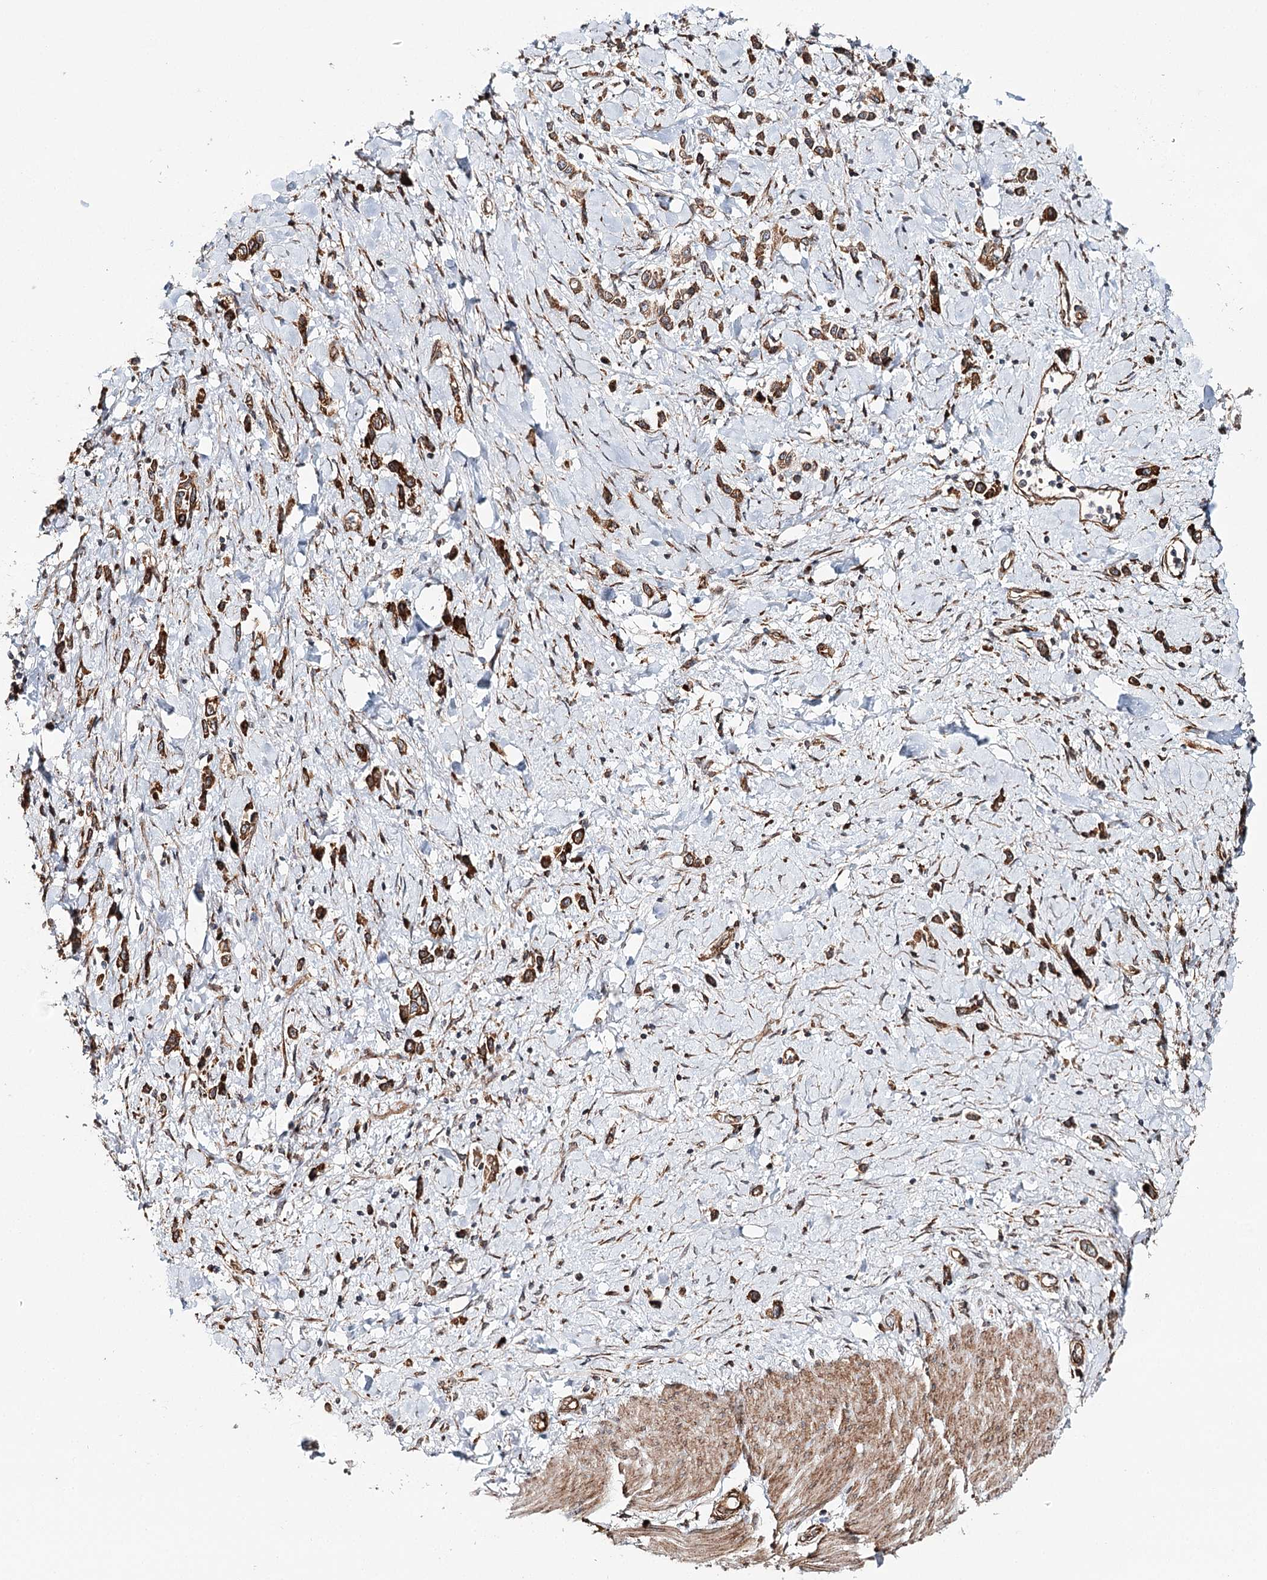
{"staining": {"intensity": "moderate", "quantity": ">75%", "location": "cytoplasmic/membranous"}, "tissue": "stomach cancer", "cell_type": "Tumor cells", "image_type": "cancer", "snomed": [{"axis": "morphology", "description": "Normal tissue, NOS"}, {"axis": "morphology", "description": "Adenocarcinoma, NOS"}, {"axis": "topography", "description": "Stomach, upper"}, {"axis": "topography", "description": "Stomach"}], "caption": "Moderate cytoplasmic/membranous expression for a protein is appreciated in approximately >75% of tumor cells of stomach adenocarcinoma using immunohistochemistry (IHC).", "gene": "MKNK1", "patient": {"sex": "female", "age": 65}}